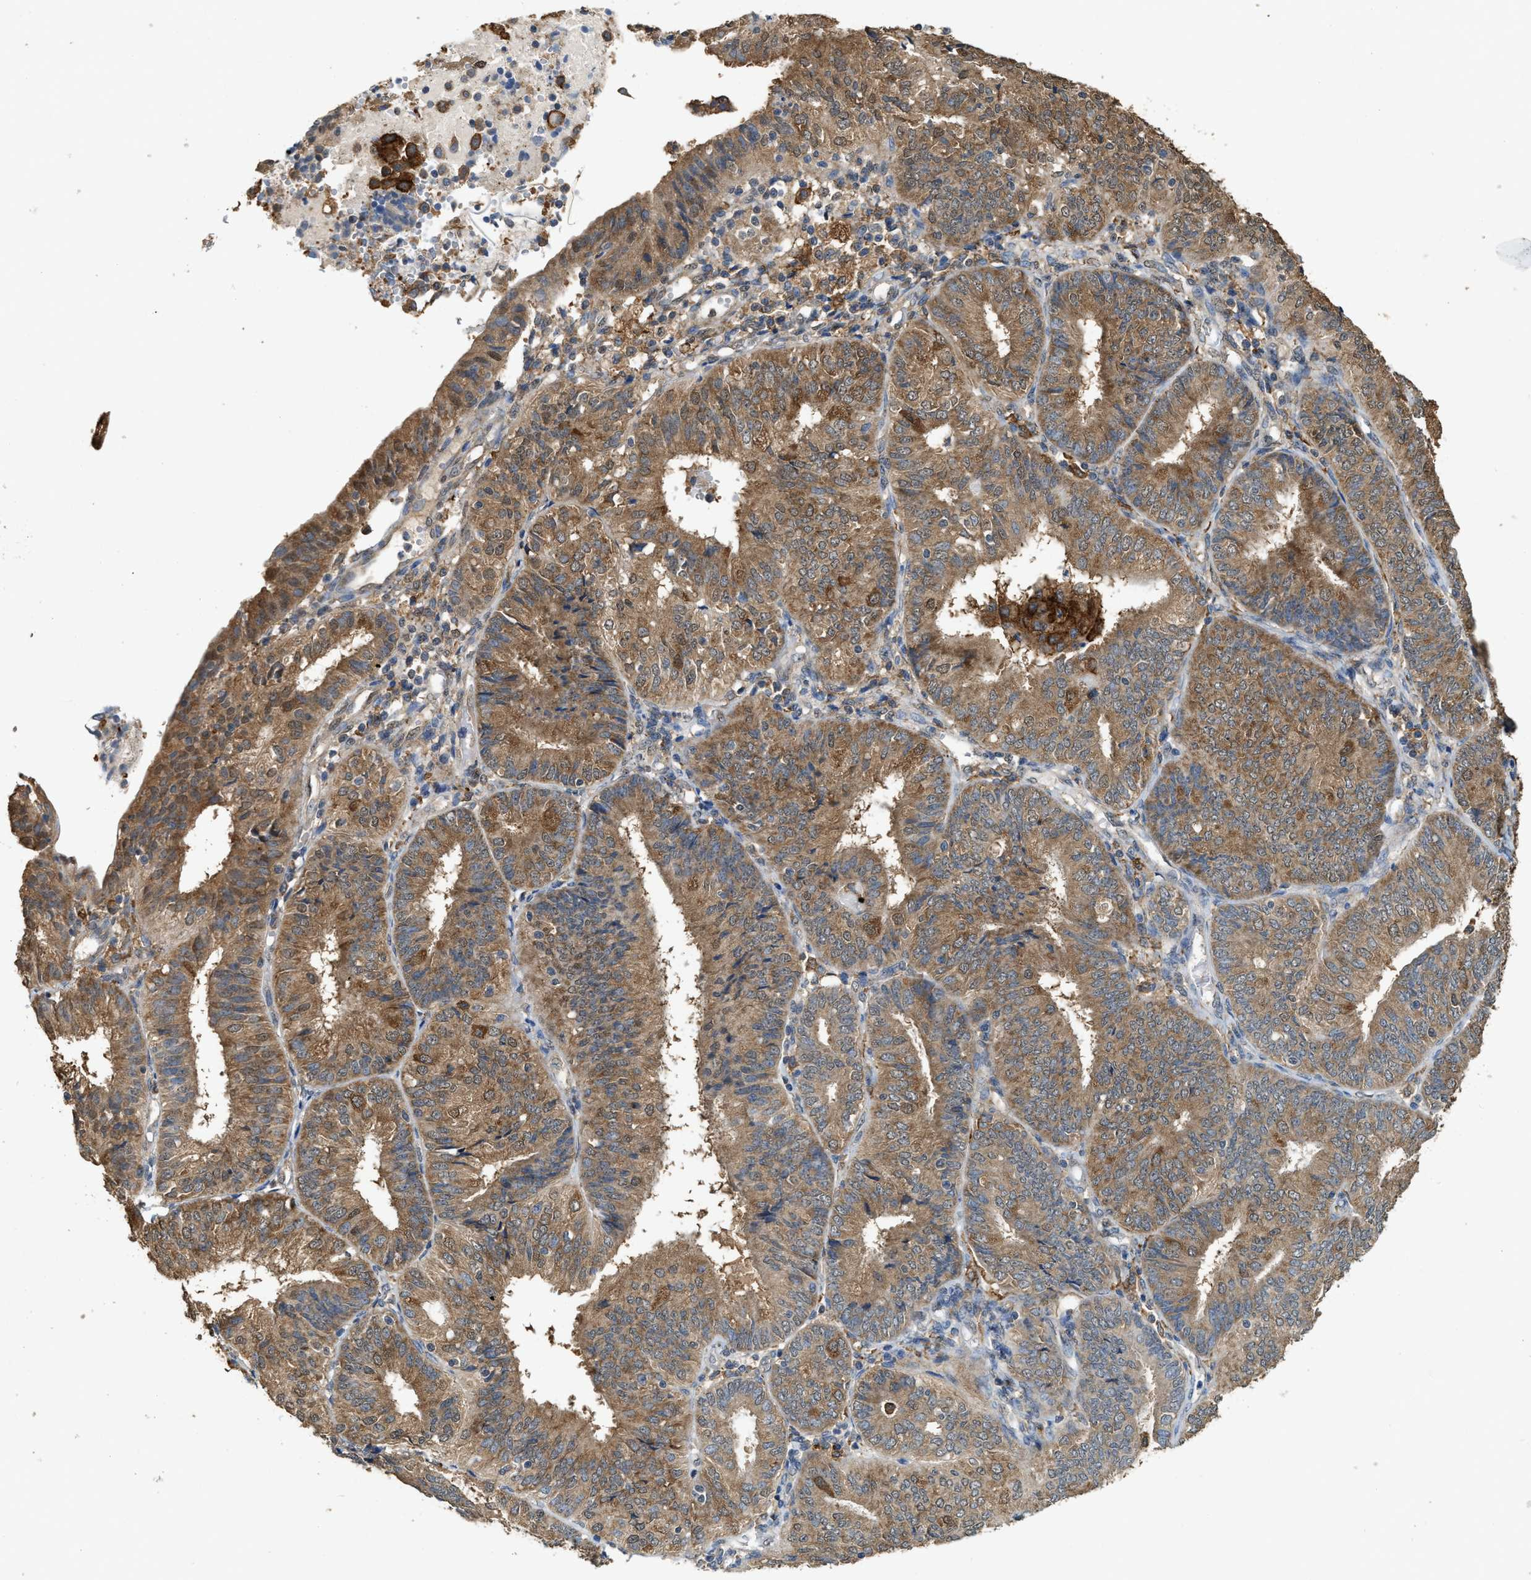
{"staining": {"intensity": "moderate", "quantity": ">75%", "location": "cytoplasmic/membranous"}, "tissue": "endometrial cancer", "cell_type": "Tumor cells", "image_type": "cancer", "snomed": [{"axis": "morphology", "description": "Adenocarcinoma, NOS"}, {"axis": "topography", "description": "Endometrium"}], "caption": "Immunohistochemistry (IHC) staining of endometrial adenocarcinoma, which shows medium levels of moderate cytoplasmic/membranous staining in about >75% of tumor cells indicating moderate cytoplasmic/membranous protein expression. The staining was performed using DAB (brown) for protein detection and nuclei were counterstained in hematoxylin (blue).", "gene": "GCN1", "patient": {"sex": "female", "age": 58}}